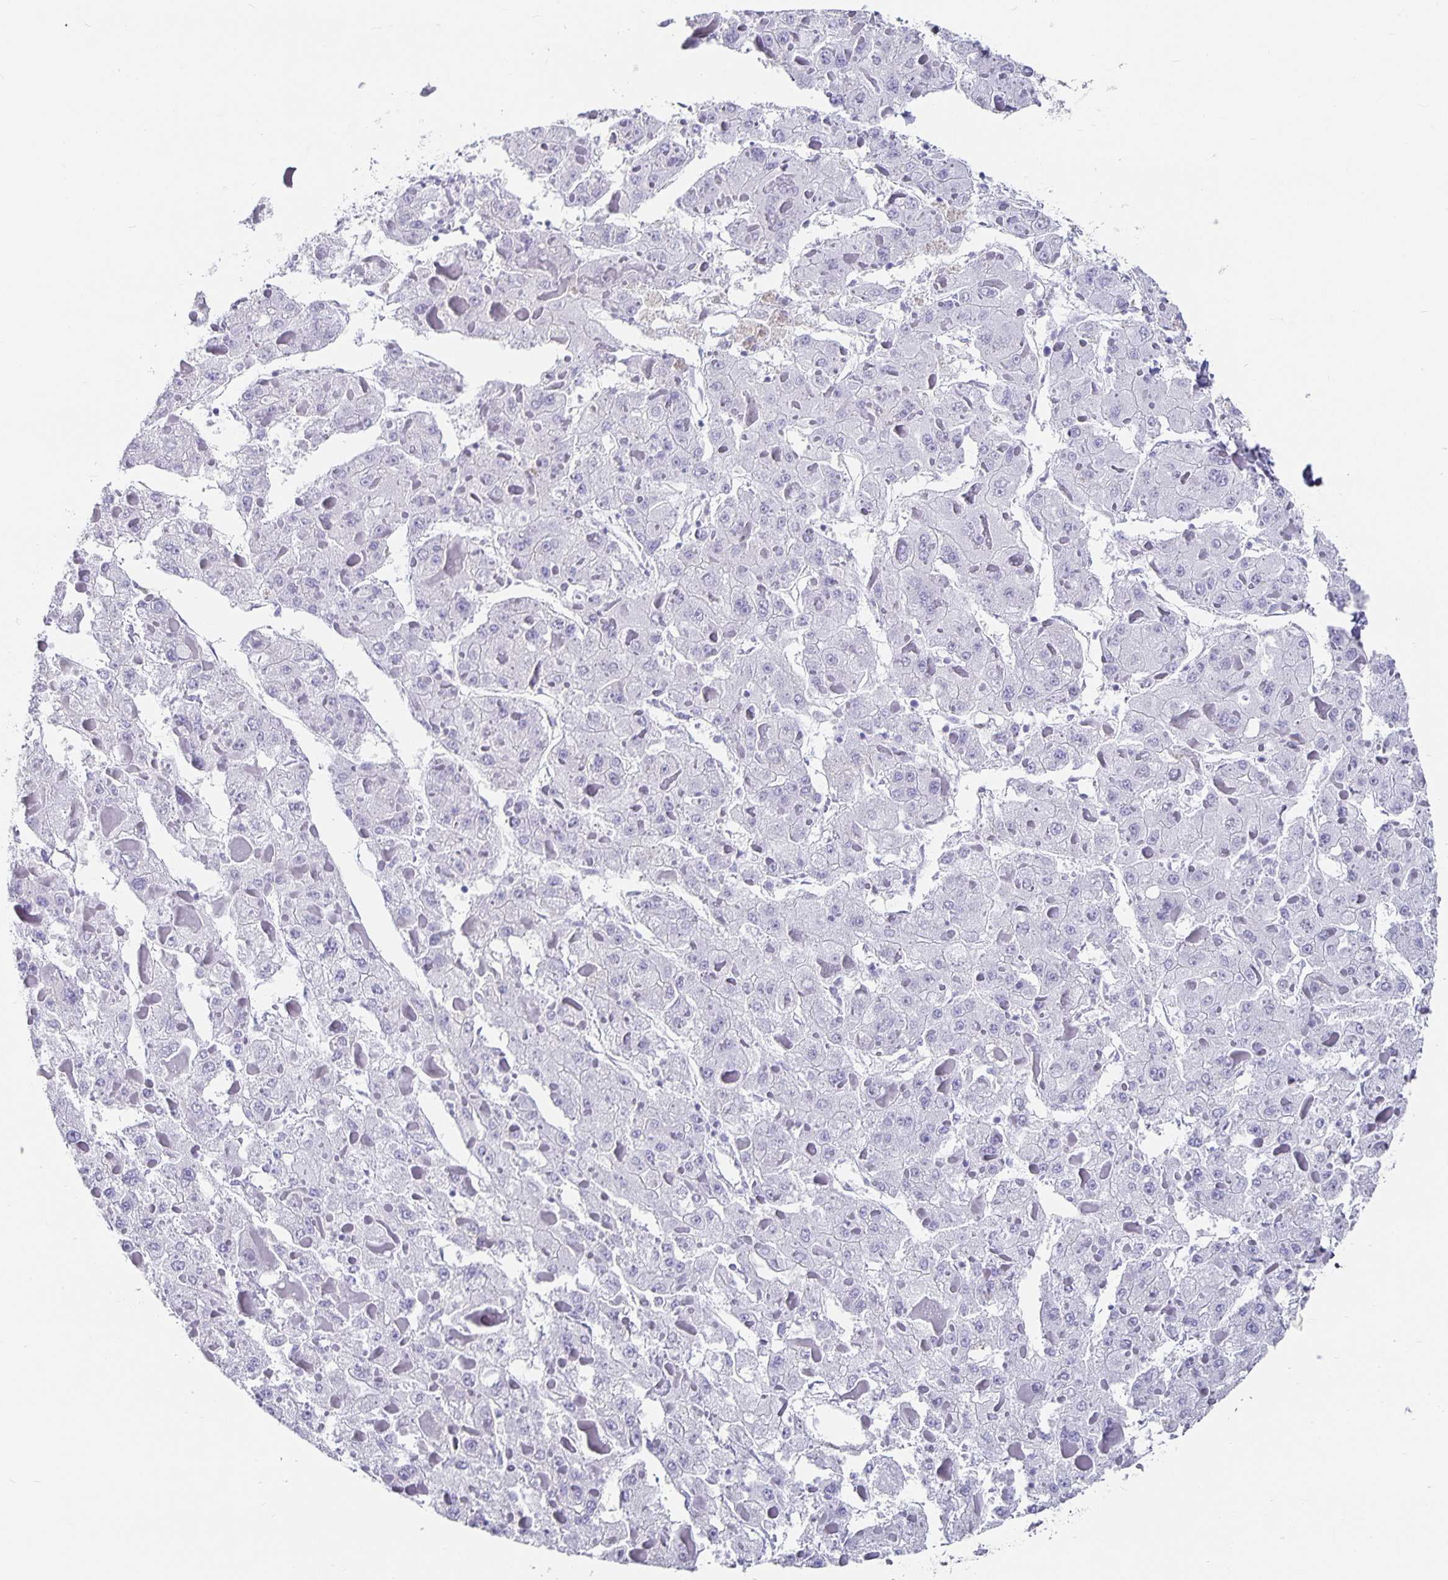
{"staining": {"intensity": "negative", "quantity": "none", "location": "none"}, "tissue": "liver cancer", "cell_type": "Tumor cells", "image_type": "cancer", "snomed": [{"axis": "morphology", "description": "Carcinoma, Hepatocellular, NOS"}, {"axis": "topography", "description": "Liver"}], "caption": "Tumor cells show no significant protein staining in liver cancer (hepatocellular carcinoma).", "gene": "CHGA", "patient": {"sex": "female", "age": 73}}